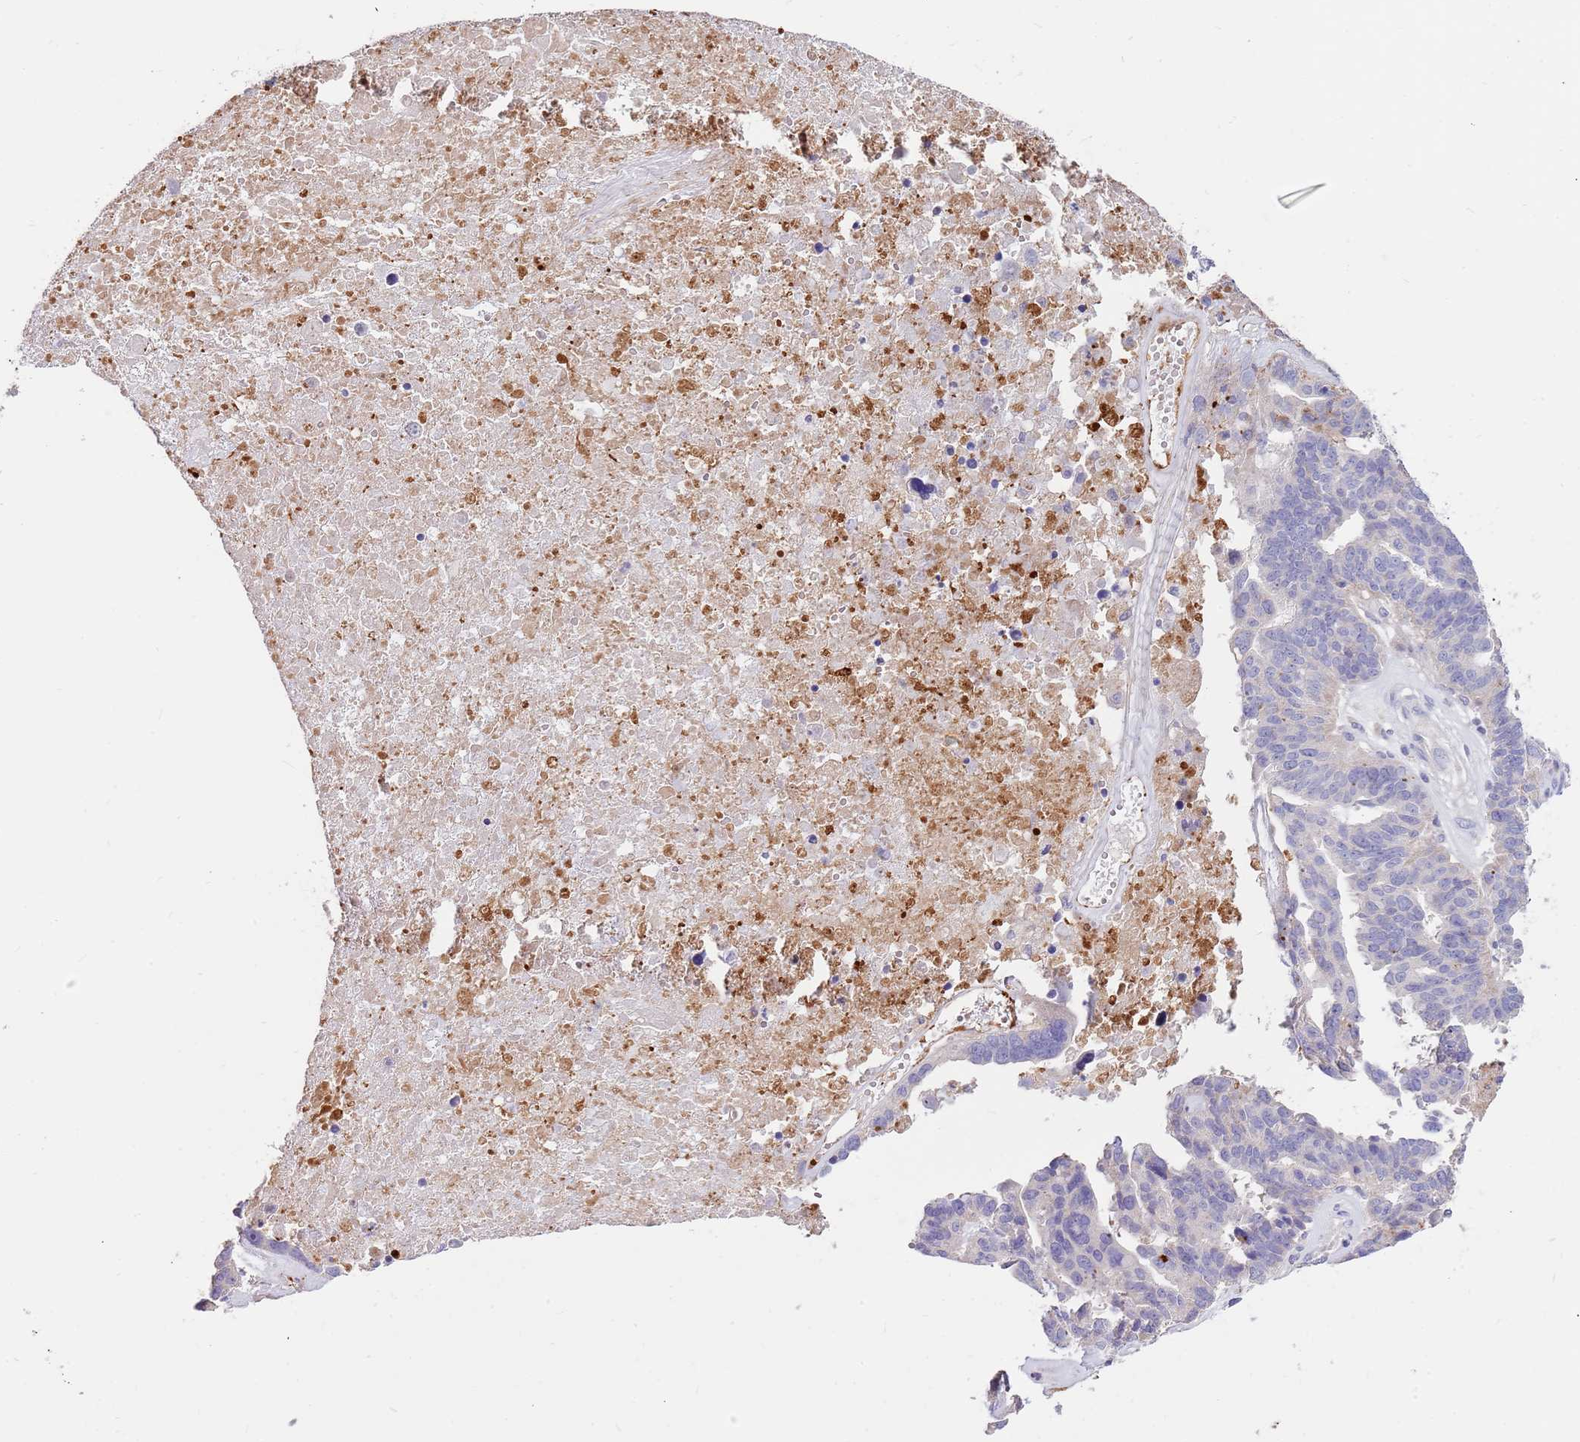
{"staining": {"intensity": "negative", "quantity": "none", "location": "none"}, "tissue": "ovarian cancer", "cell_type": "Tumor cells", "image_type": "cancer", "snomed": [{"axis": "morphology", "description": "Cystadenocarcinoma, serous, NOS"}, {"axis": "topography", "description": "Ovary"}], "caption": "A photomicrograph of human ovarian cancer is negative for staining in tumor cells.", "gene": "BORCS5", "patient": {"sex": "female", "age": 59}}